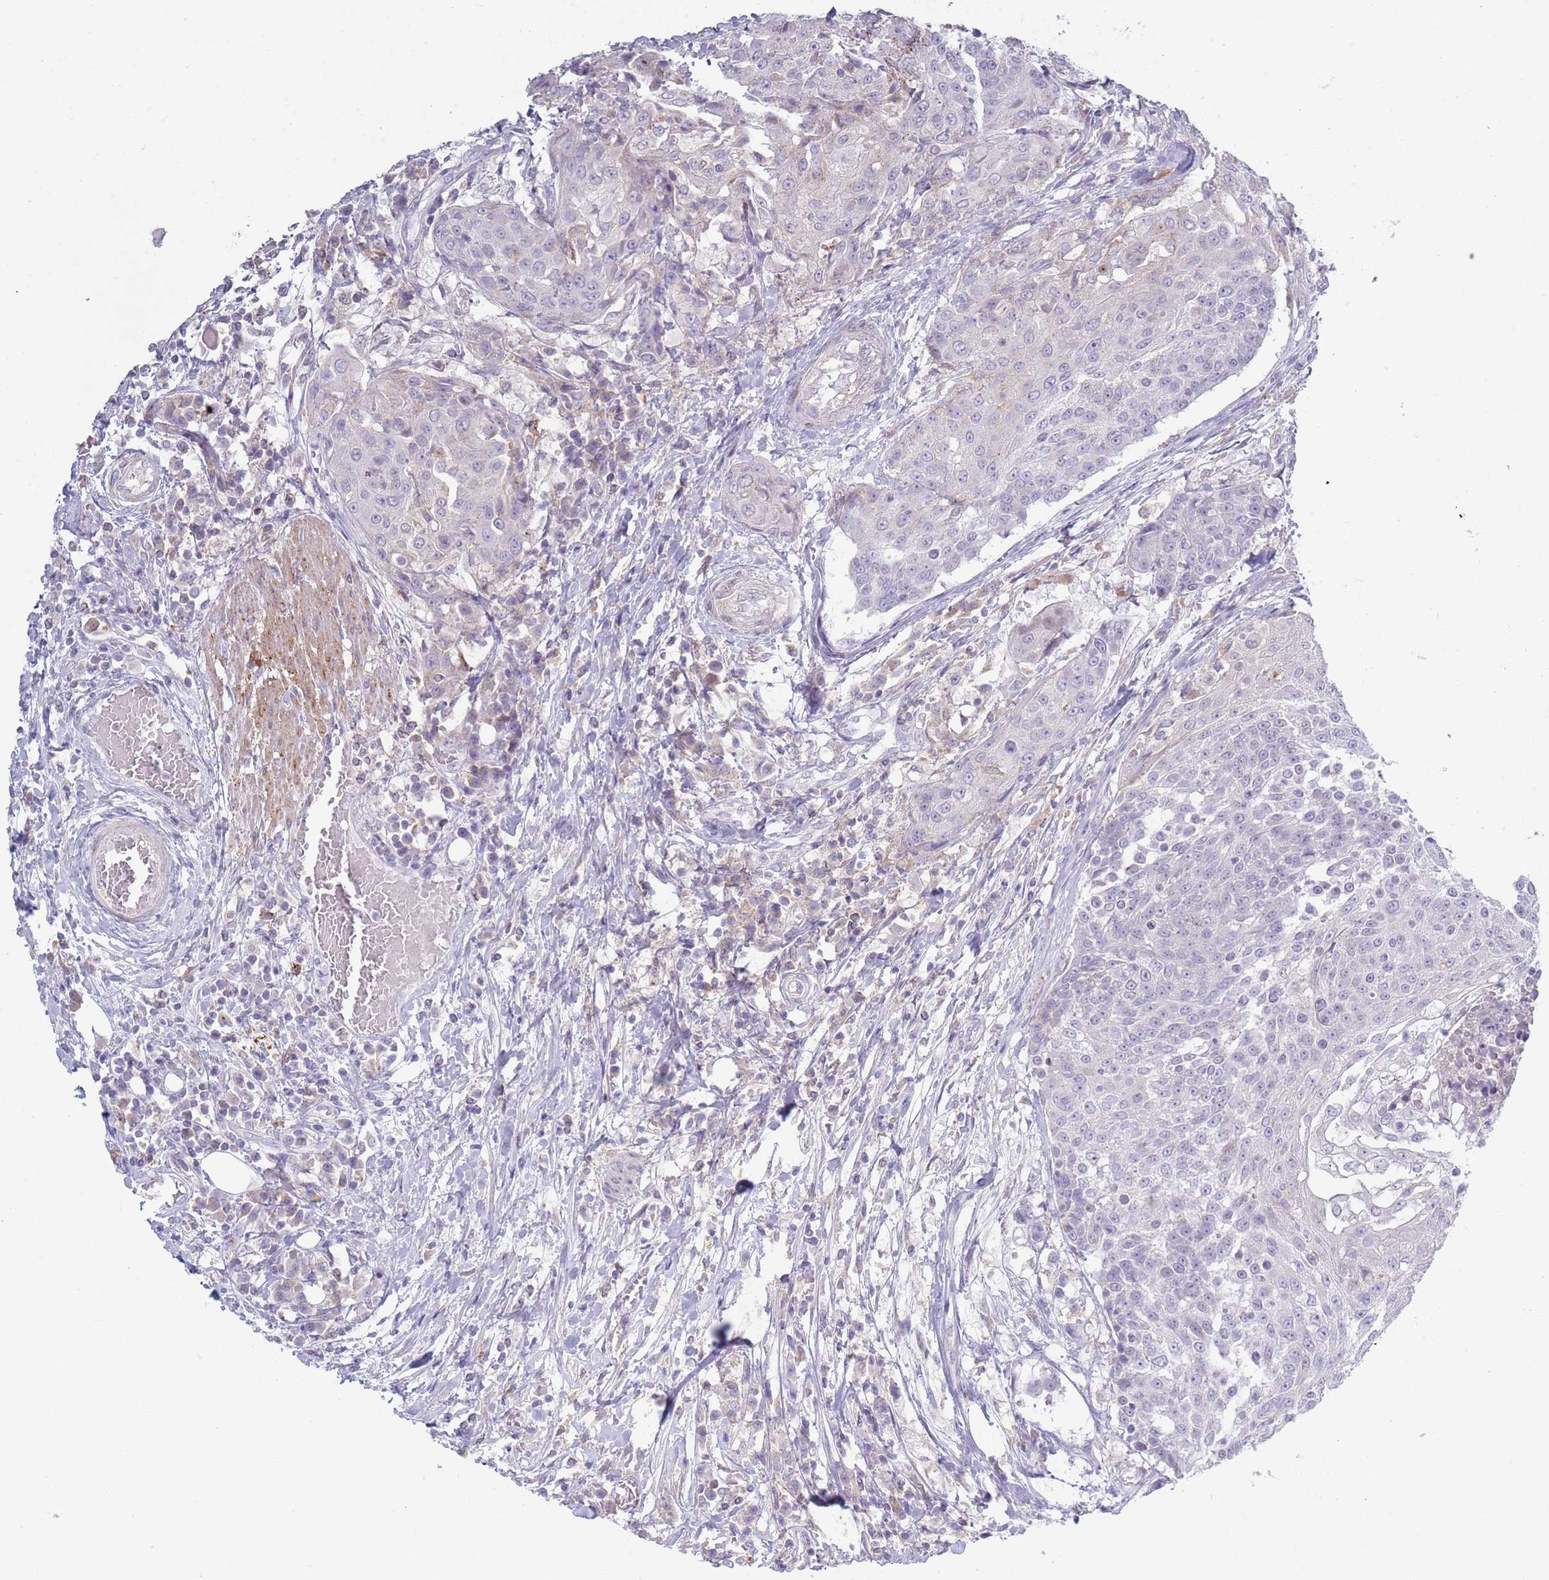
{"staining": {"intensity": "negative", "quantity": "none", "location": "none"}, "tissue": "urothelial cancer", "cell_type": "Tumor cells", "image_type": "cancer", "snomed": [{"axis": "morphology", "description": "Urothelial carcinoma, High grade"}, {"axis": "topography", "description": "Urinary bladder"}], "caption": "Immunohistochemistry (IHC) photomicrograph of high-grade urothelial carcinoma stained for a protein (brown), which shows no positivity in tumor cells.", "gene": "ACSBG1", "patient": {"sex": "female", "age": 63}}